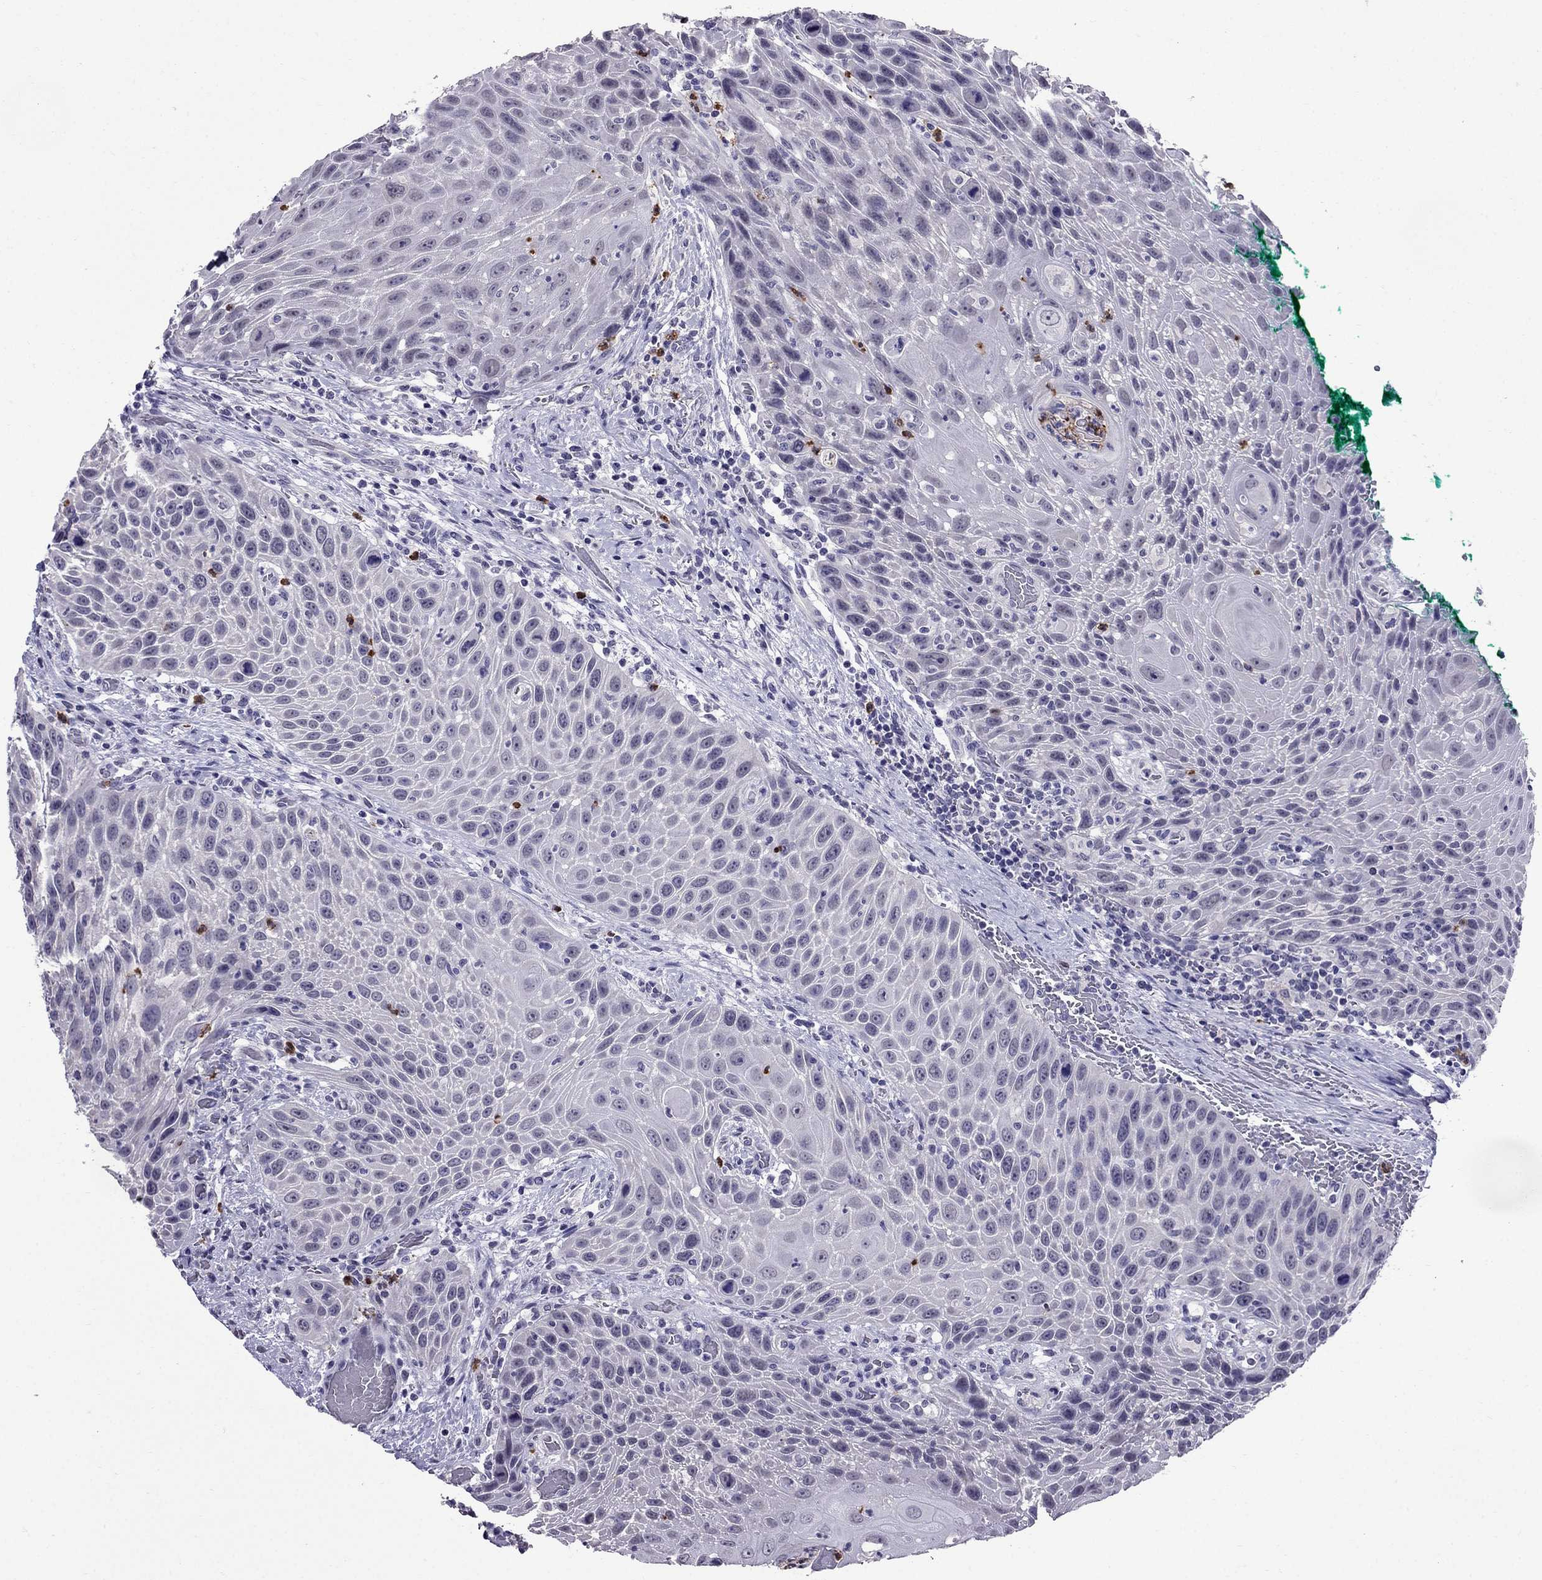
{"staining": {"intensity": "negative", "quantity": "none", "location": "none"}, "tissue": "head and neck cancer", "cell_type": "Tumor cells", "image_type": "cancer", "snomed": [{"axis": "morphology", "description": "Squamous cell carcinoma, NOS"}, {"axis": "topography", "description": "Head-Neck"}], "caption": "The image demonstrates no significant staining in tumor cells of squamous cell carcinoma (head and neck).", "gene": "OLFM4", "patient": {"sex": "male", "age": 69}}